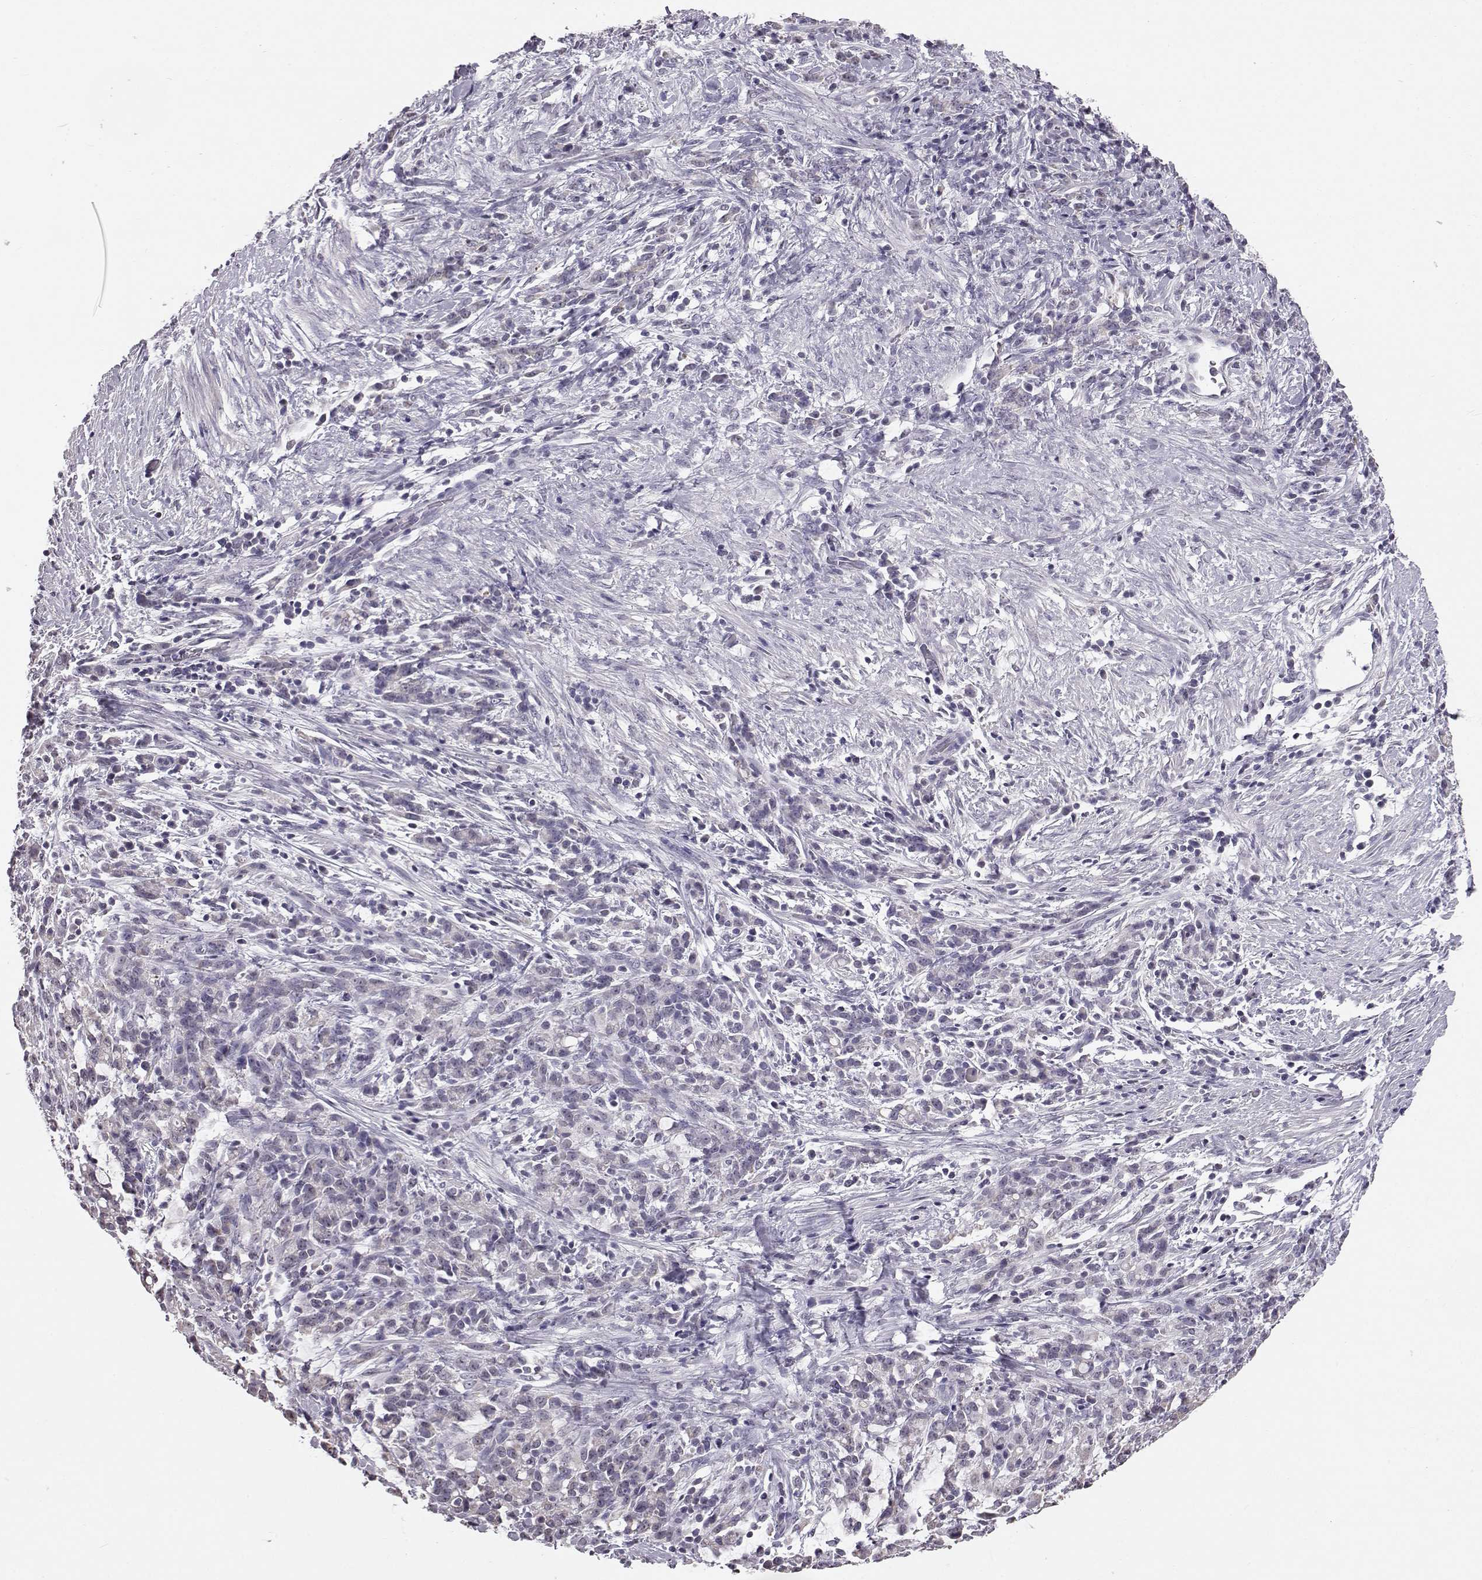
{"staining": {"intensity": "negative", "quantity": "none", "location": "none"}, "tissue": "stomach cancer", "cell_type": "Tumor cells", "image_type": "cancer", "snomed": [{"axis": "morphology", "description": "Adenocarcinoma, NOS"}, {"axis": "topography", "description": "Stomach"}], "caption": "There is no significant staining in tumor cells of stomach adenocarcinoma.", "gene": "ALDH3A1", "patient": {"sex": "female", "age": 57}}